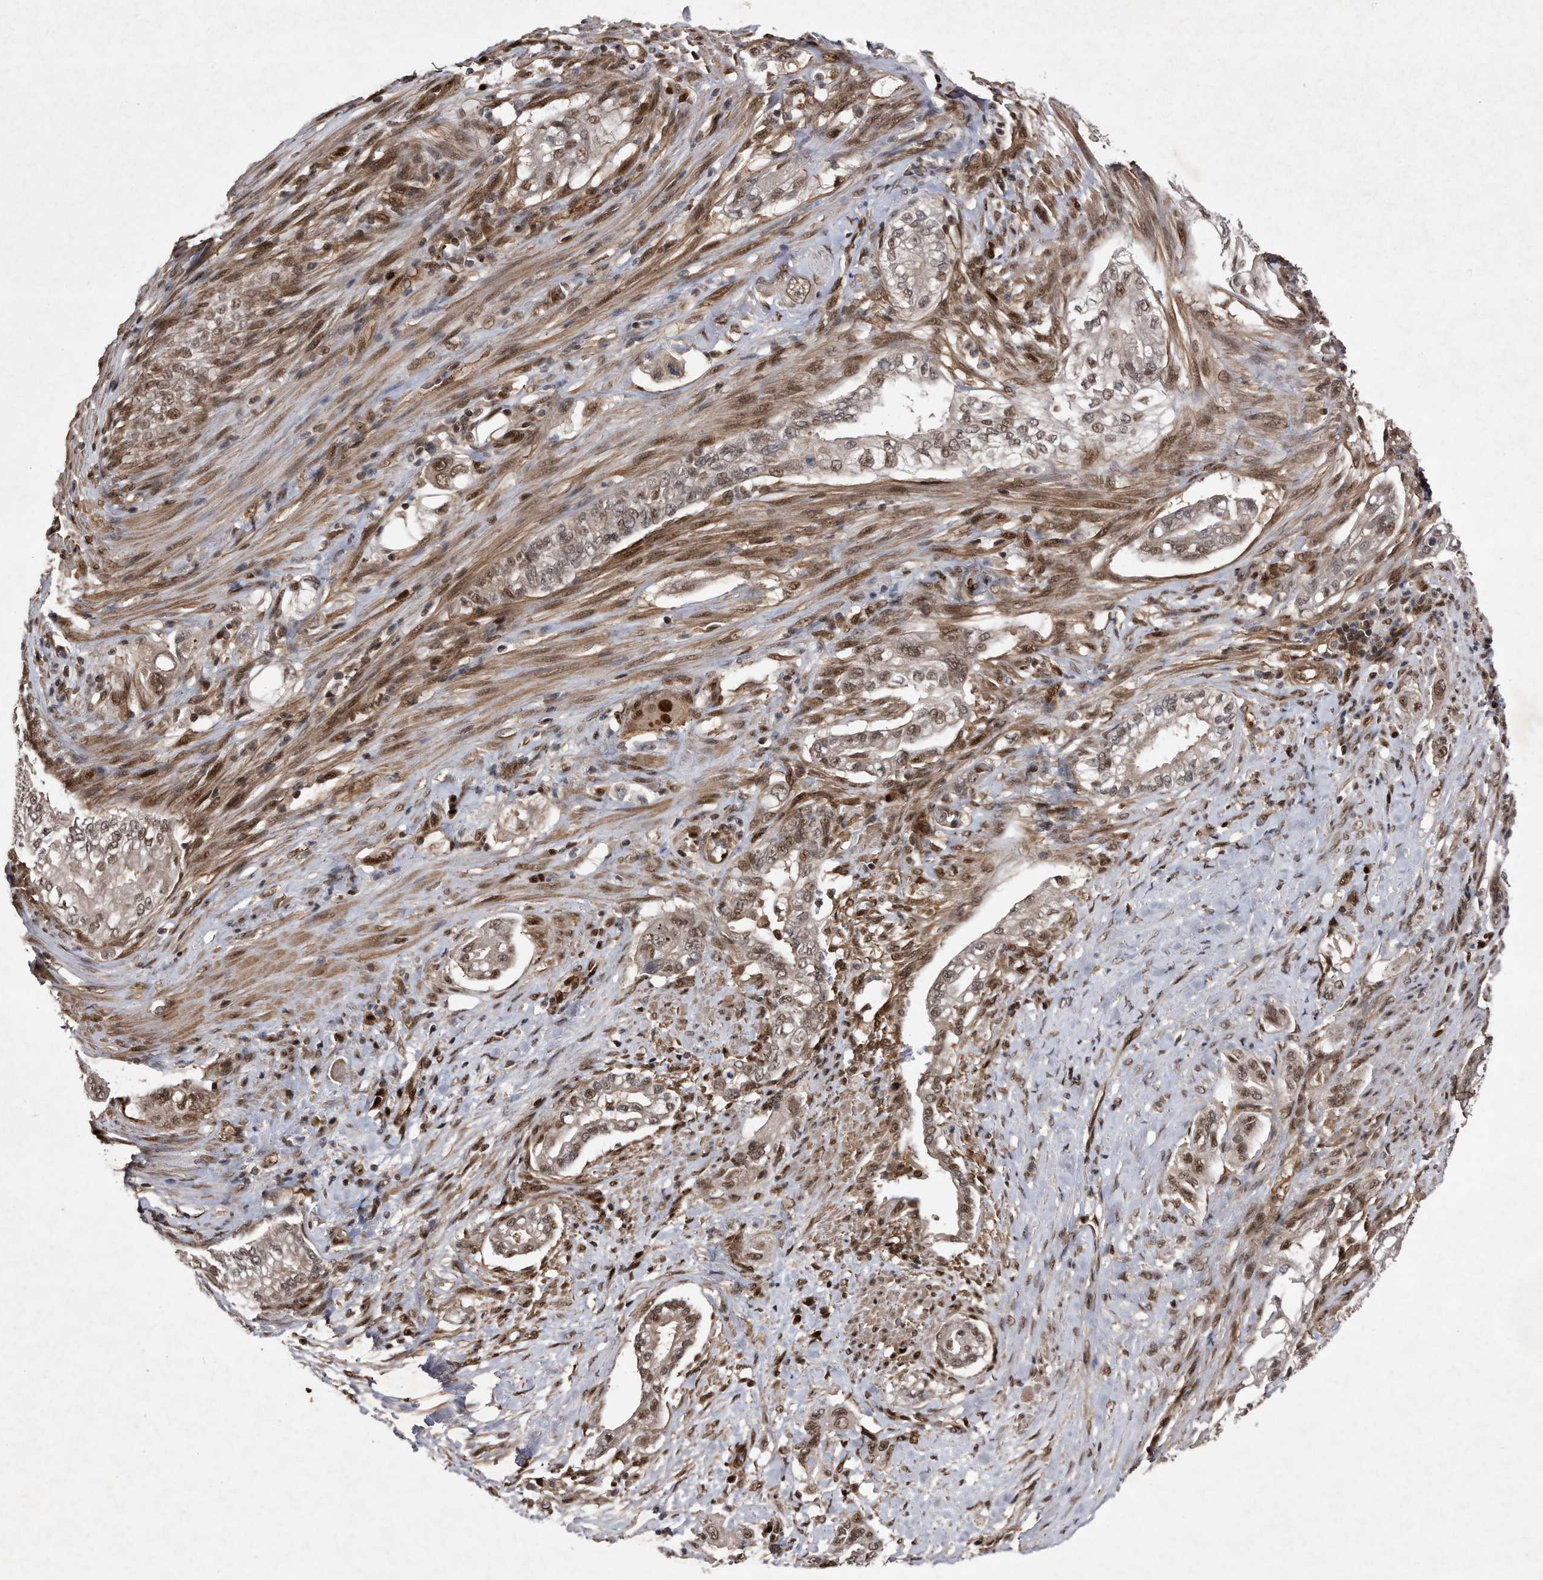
{"staining": {"intensity": "moderate", "quantity": ">75%", "location": "nuclear"}, "tissue": "pancreatic cancer", "cell_type": "Tumor cells", "image_type": "cancer", "snomed": [{"axis": "morphology", "description": "Normal tissue, NOS"}, {"axis": "topography", "description": "Pancreas"}], "caption": "The histopathology image demonstrates staining of pancreatic cancer, revealing moderate nuclear protein staining (brown color) within tumor cells.", "gene": "RAD23B", "patient": {"sex": "male", "age": 42}}